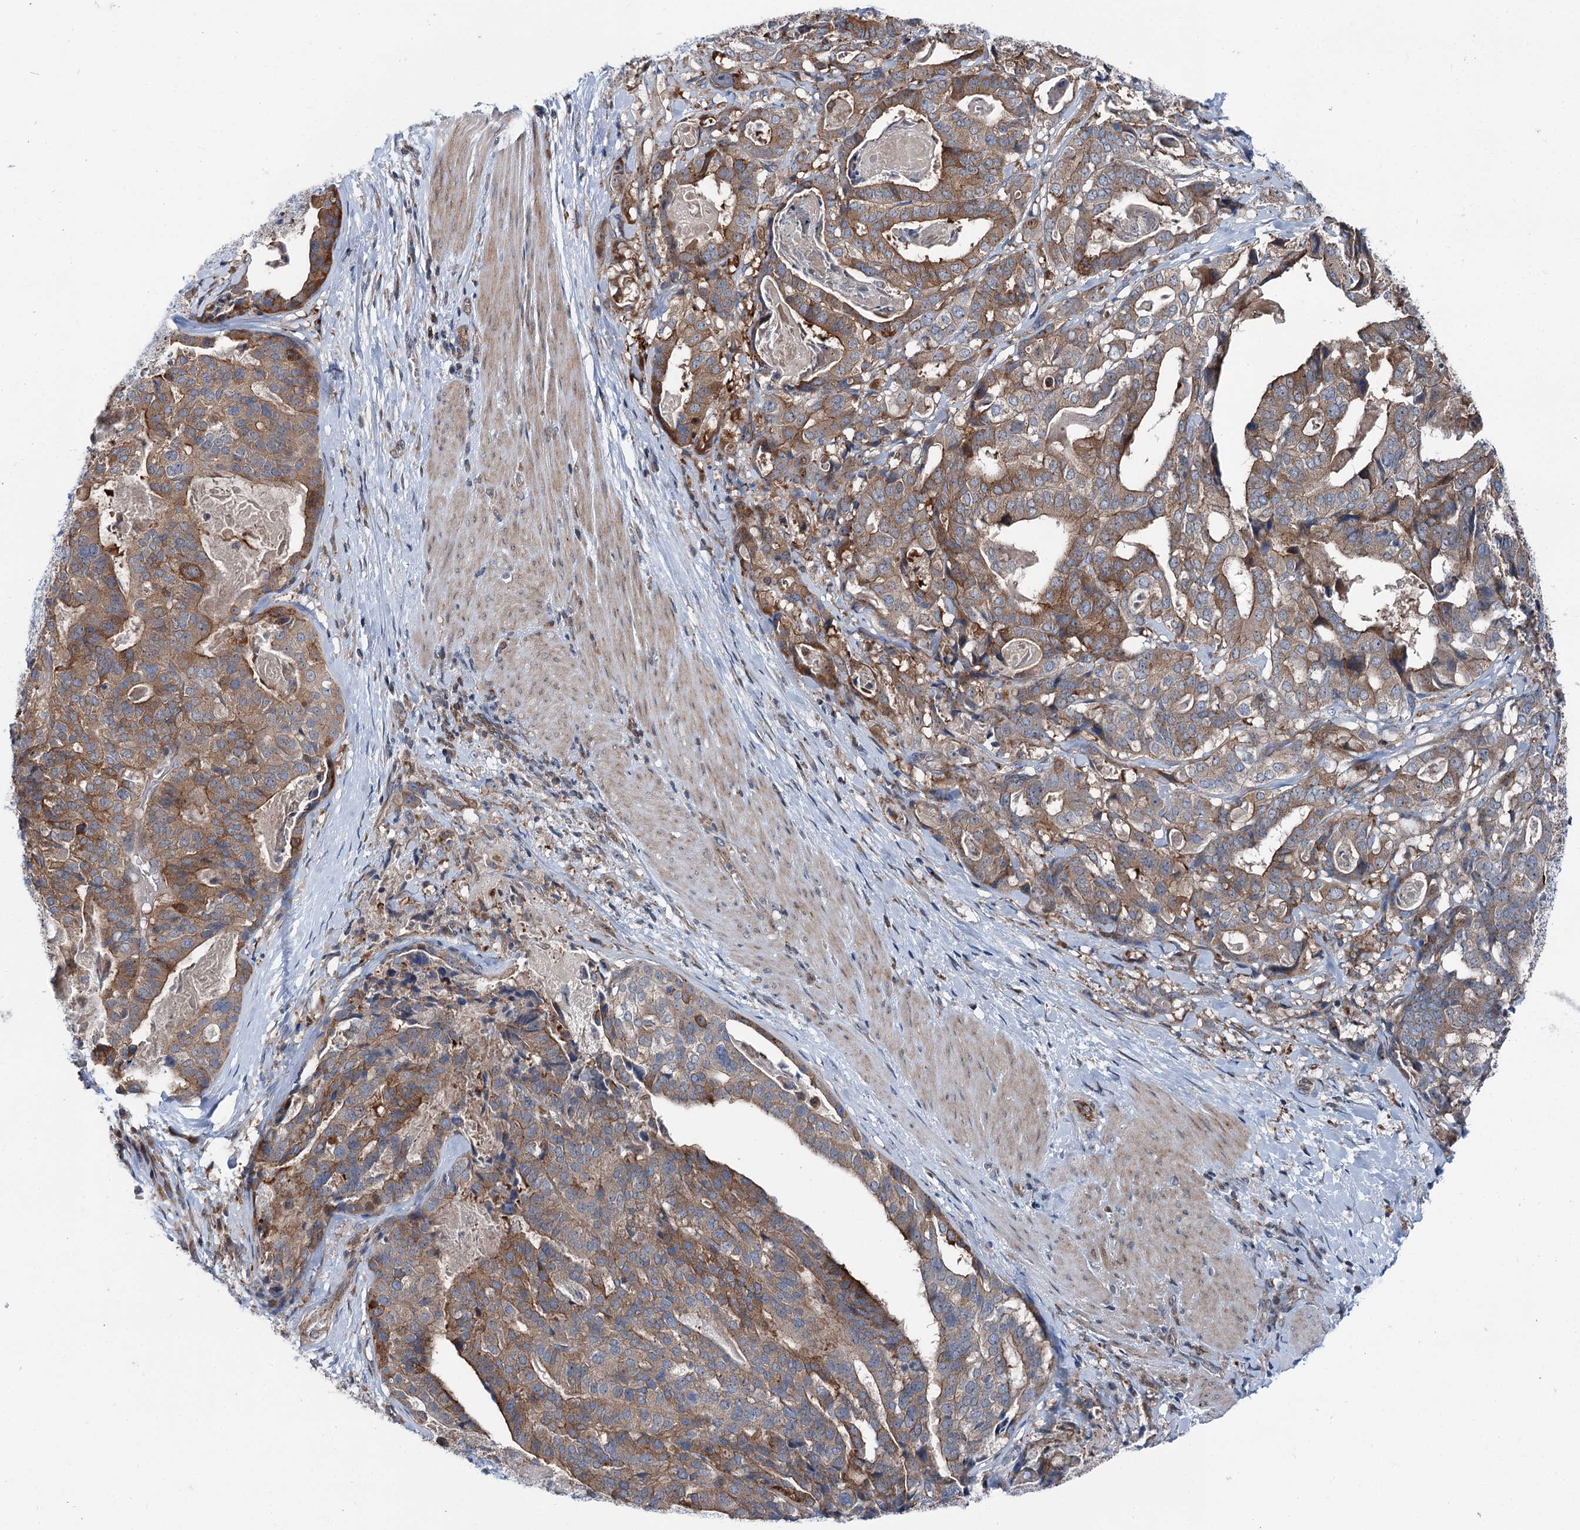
{"staining": {"intensity": "moderate", "quantity": ">75%", "location": "cytoplasmic/membranous"}, "tissue": "stomach cancer", "cell_type": "Tumor cells", "image_type": "cancer", "snomed": [{"axis": "morphology", "description": "Adenocarcinoma, NOS"}, {"axis": "topography", "description": "Stomach"}], "caption": "This image displays immunohistochemistry staining of human adenocarcinoma (stomach), with medium moderate cytoplasmic/membranous positivity in about >75% of tumor cells.", "gene": "POLR1D", "patient": {"sex": "male", "age": 48}}